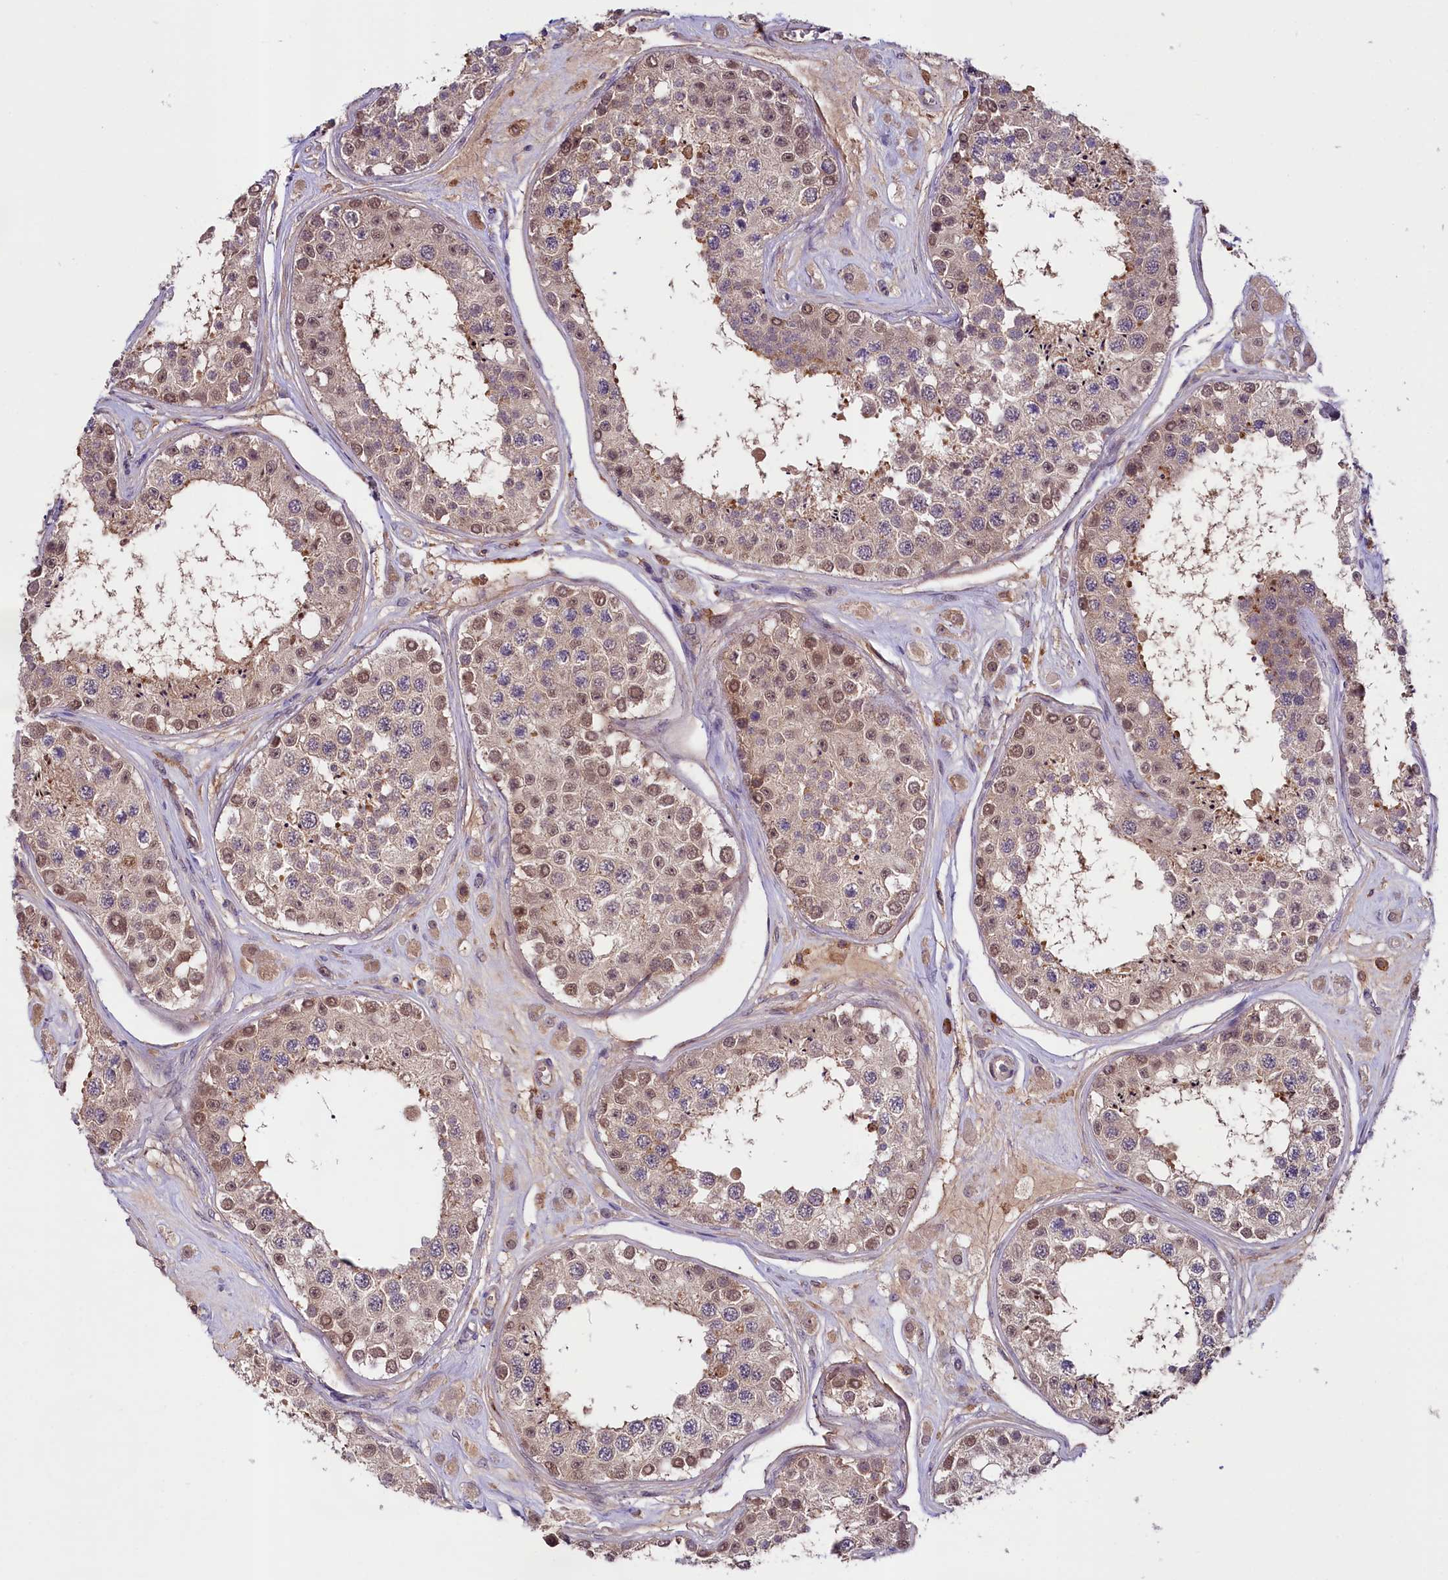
{"staining": {"intensity": "moderate", "quantity": "25%-75%", "location": "cytoplasmic/membranous,nuclear"}, "tissue": "testis", "cell_type": "Cells in seminiferous ducts", "image_type": "normal", "snomed": [{"axis": "morphology", "description": "Normal tissue, NOS"}, {"axis": "topography", "description": "Testis"}], "caption": "Moderate cytoplasmic/membranous,nuclear expression is identified in approximately 25%-75% of cells in seminiferous ducts in unremarkable testis.", "gene": "SKIDA1", "patient": {"sex": "male", "age": 25}}